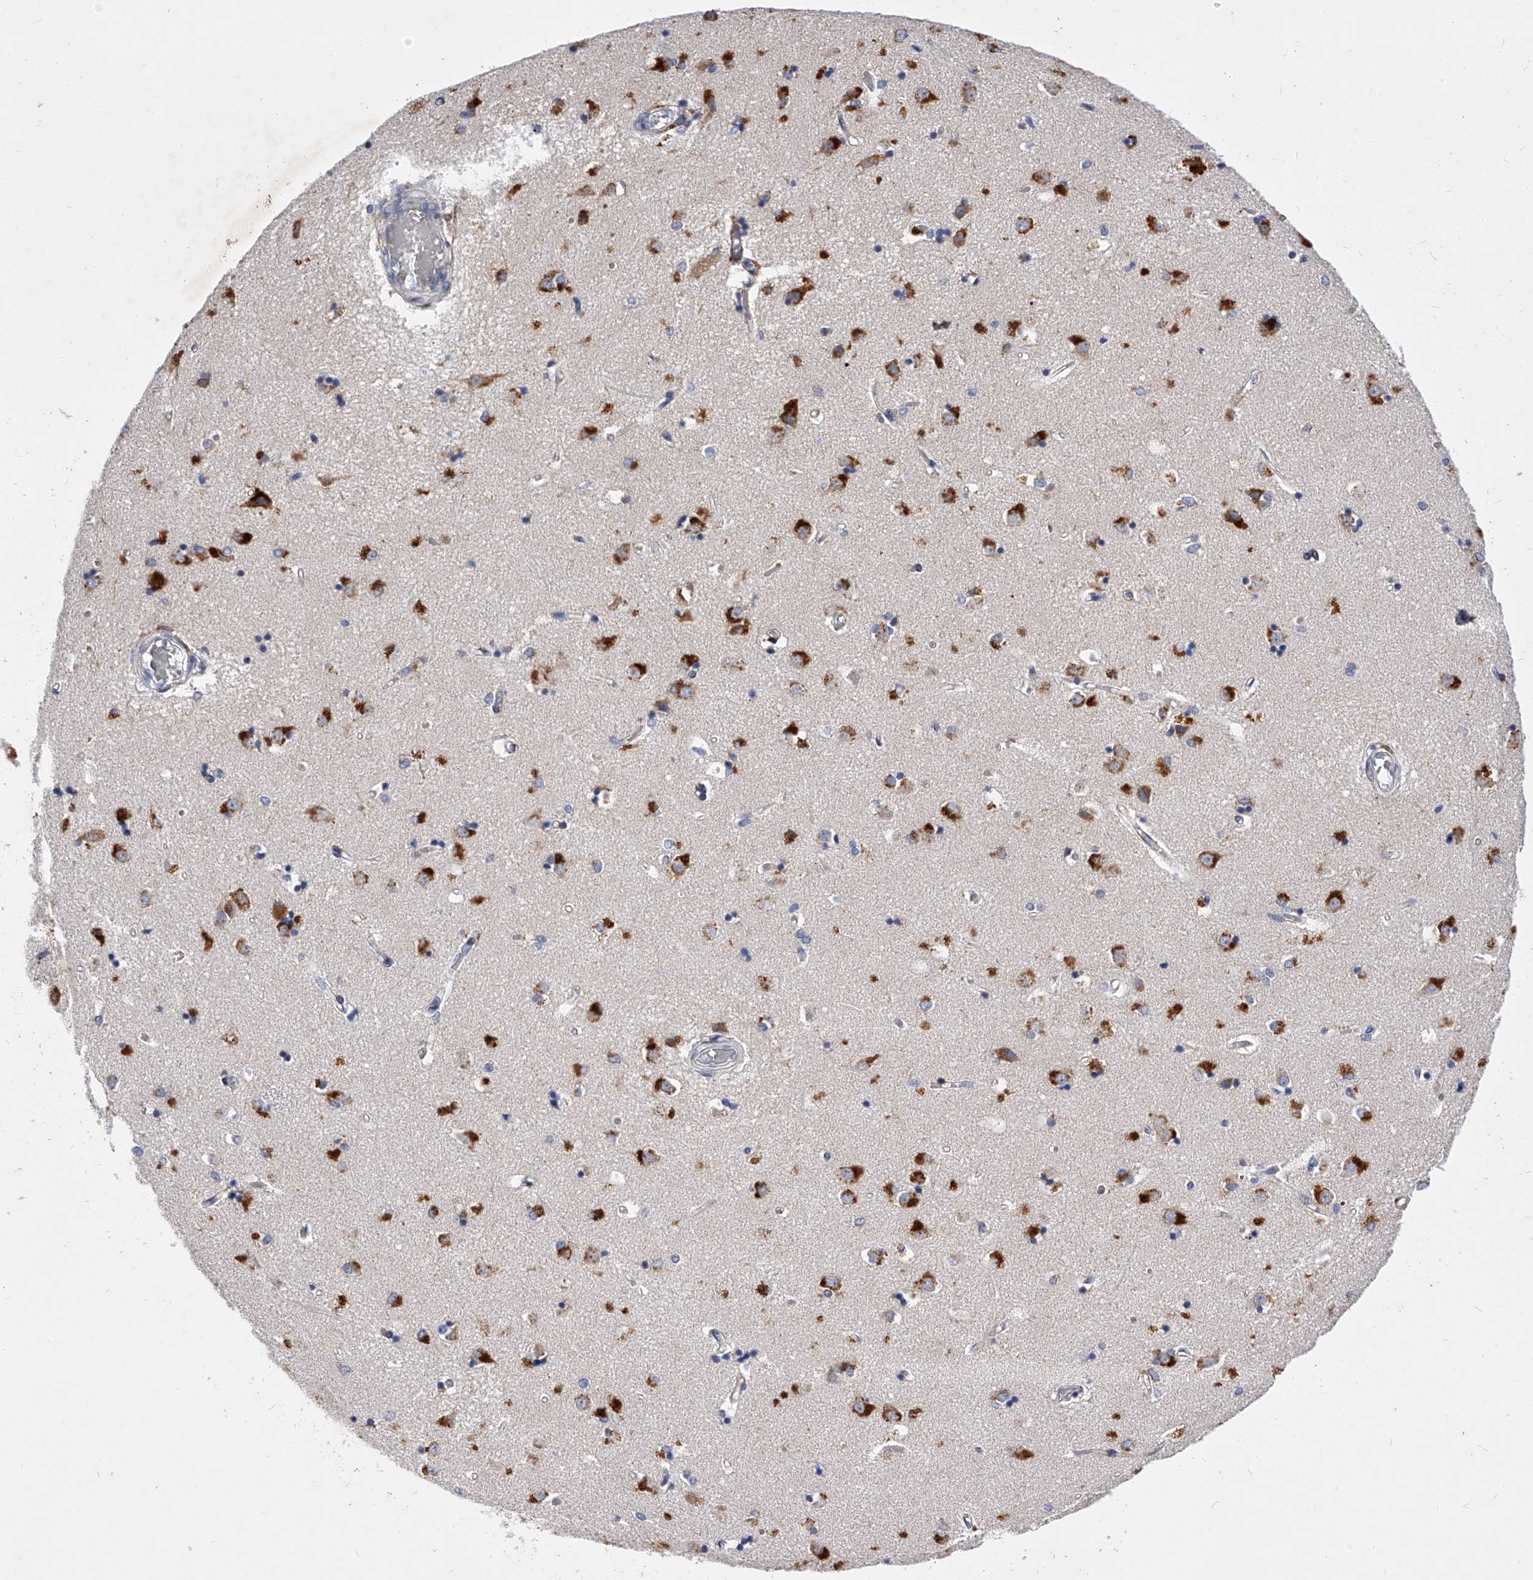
{"staining": {"intensity": "negative", "quantity": "none", "location": "none"}, "tissue": "caudate", "cell_type": "Glial cells", "image_type": "normal", "snomed": [{"axis": "morphology", "description": "Normal tissue, NOS"}, {"axis": "topography", "description": "Lateral ventricle wall"}], "caption": "A high-resolution micrograph shows immunohistochemistry (IHC) staining of benign caudate, which displays no significant expression in glial cells.", "gene": "ZNF529", "patient": {"sex": "male", "age": 45}}